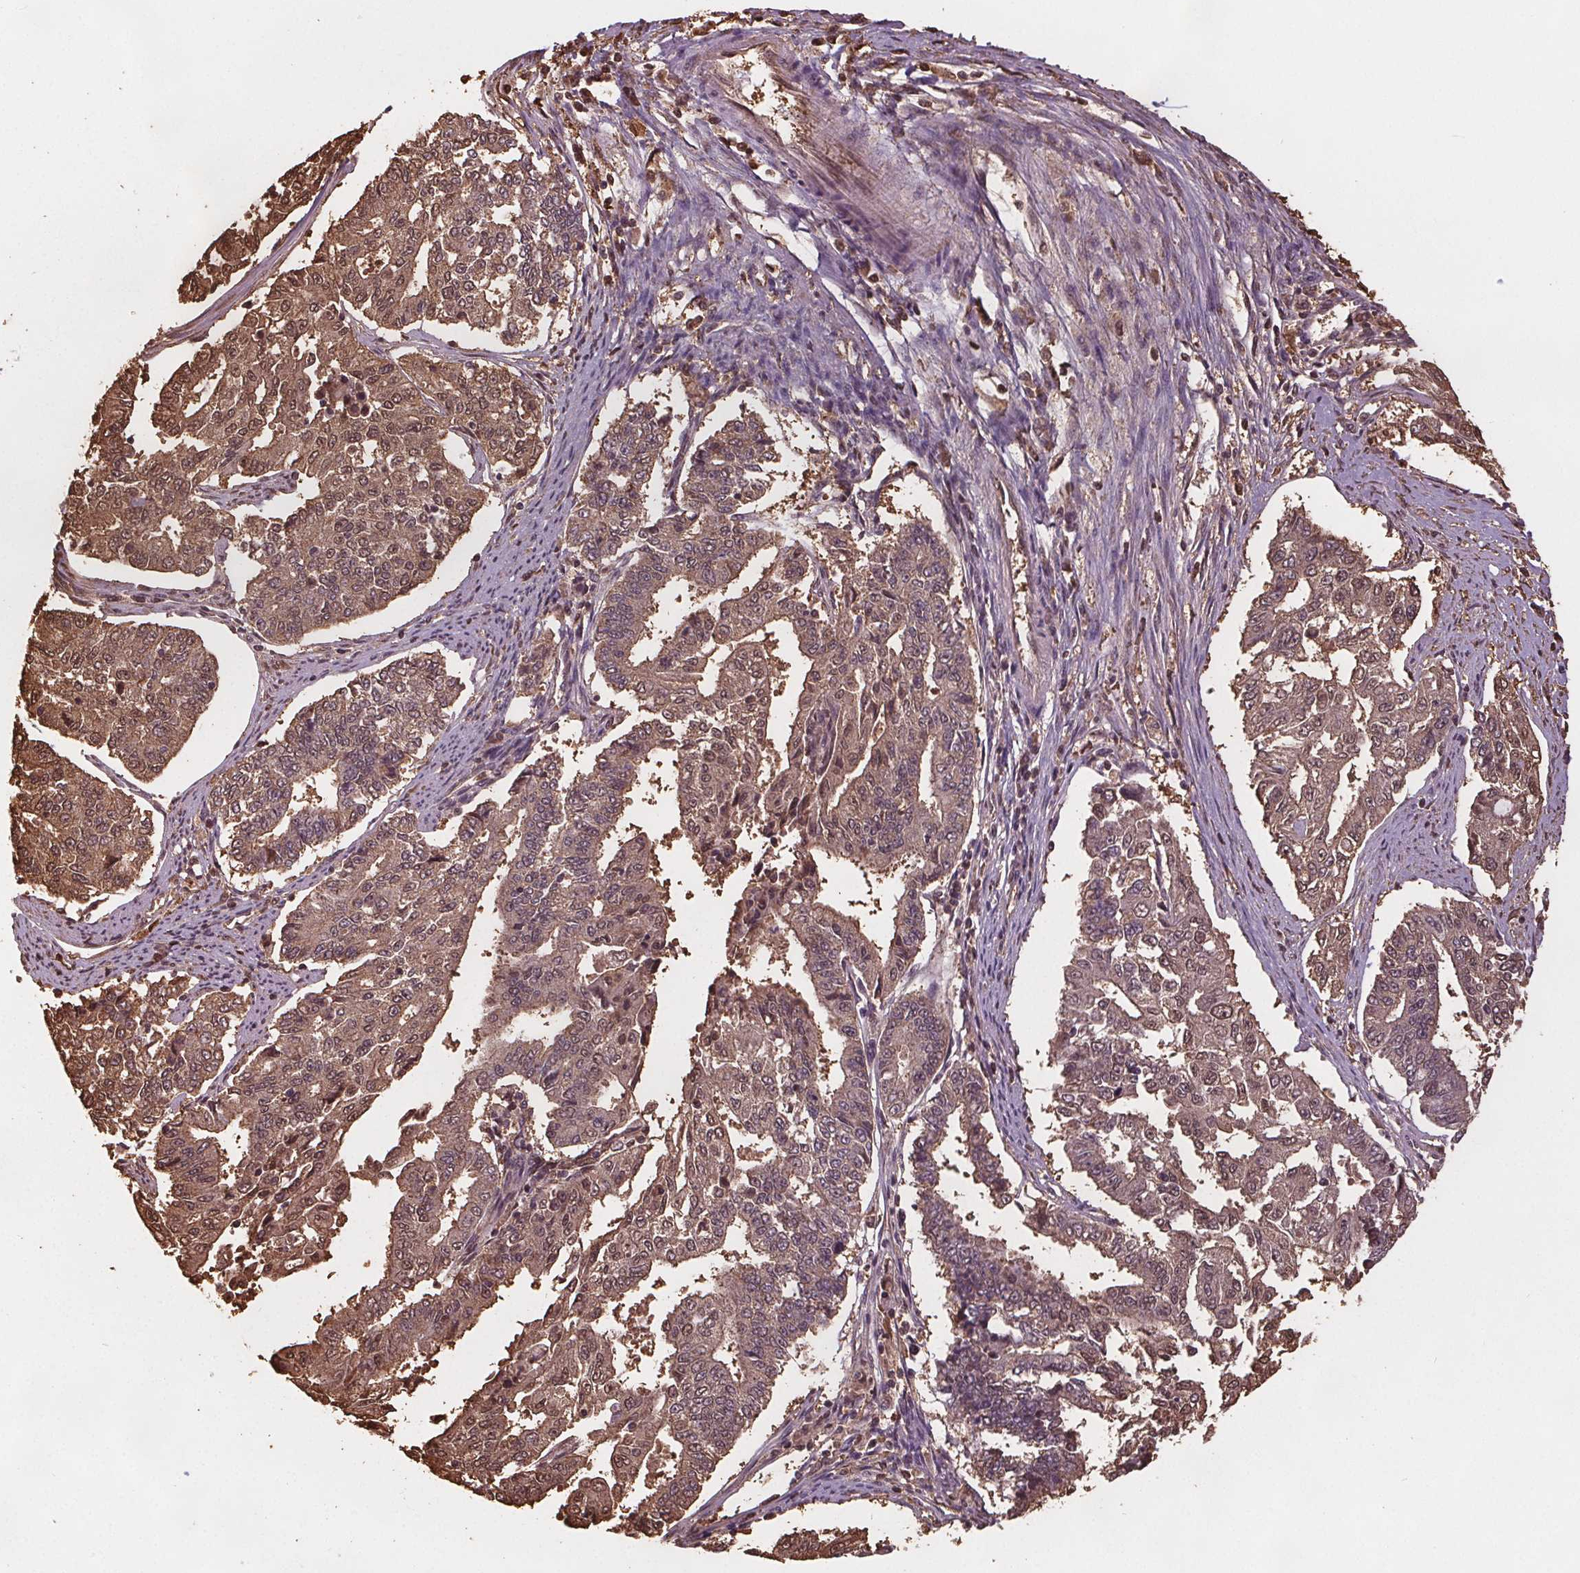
{"staining": {"intensity": "moderate", "quantity": ">75%", "location": "cytoplasmic/membranous,nuclear"}, "tissue": "endometrial cancer", "cell_type": "Tumor cells", "image_type": "cancer", "snomed": [{"axis": "morphology", "description": "Adenocarcinoma, NOS"}, {"axis": "topography", "description": "Uterus"}], "caption": "Endometrial cancer (adenocarcinoma) was stained to show a protein in brown. There is medium levels of moderate cytoplasmic/membranous and nuclear expression in approximately >75% of tumor cells.", "gene": "ENO1", "patient": {"sex": "female", "age": 59}}